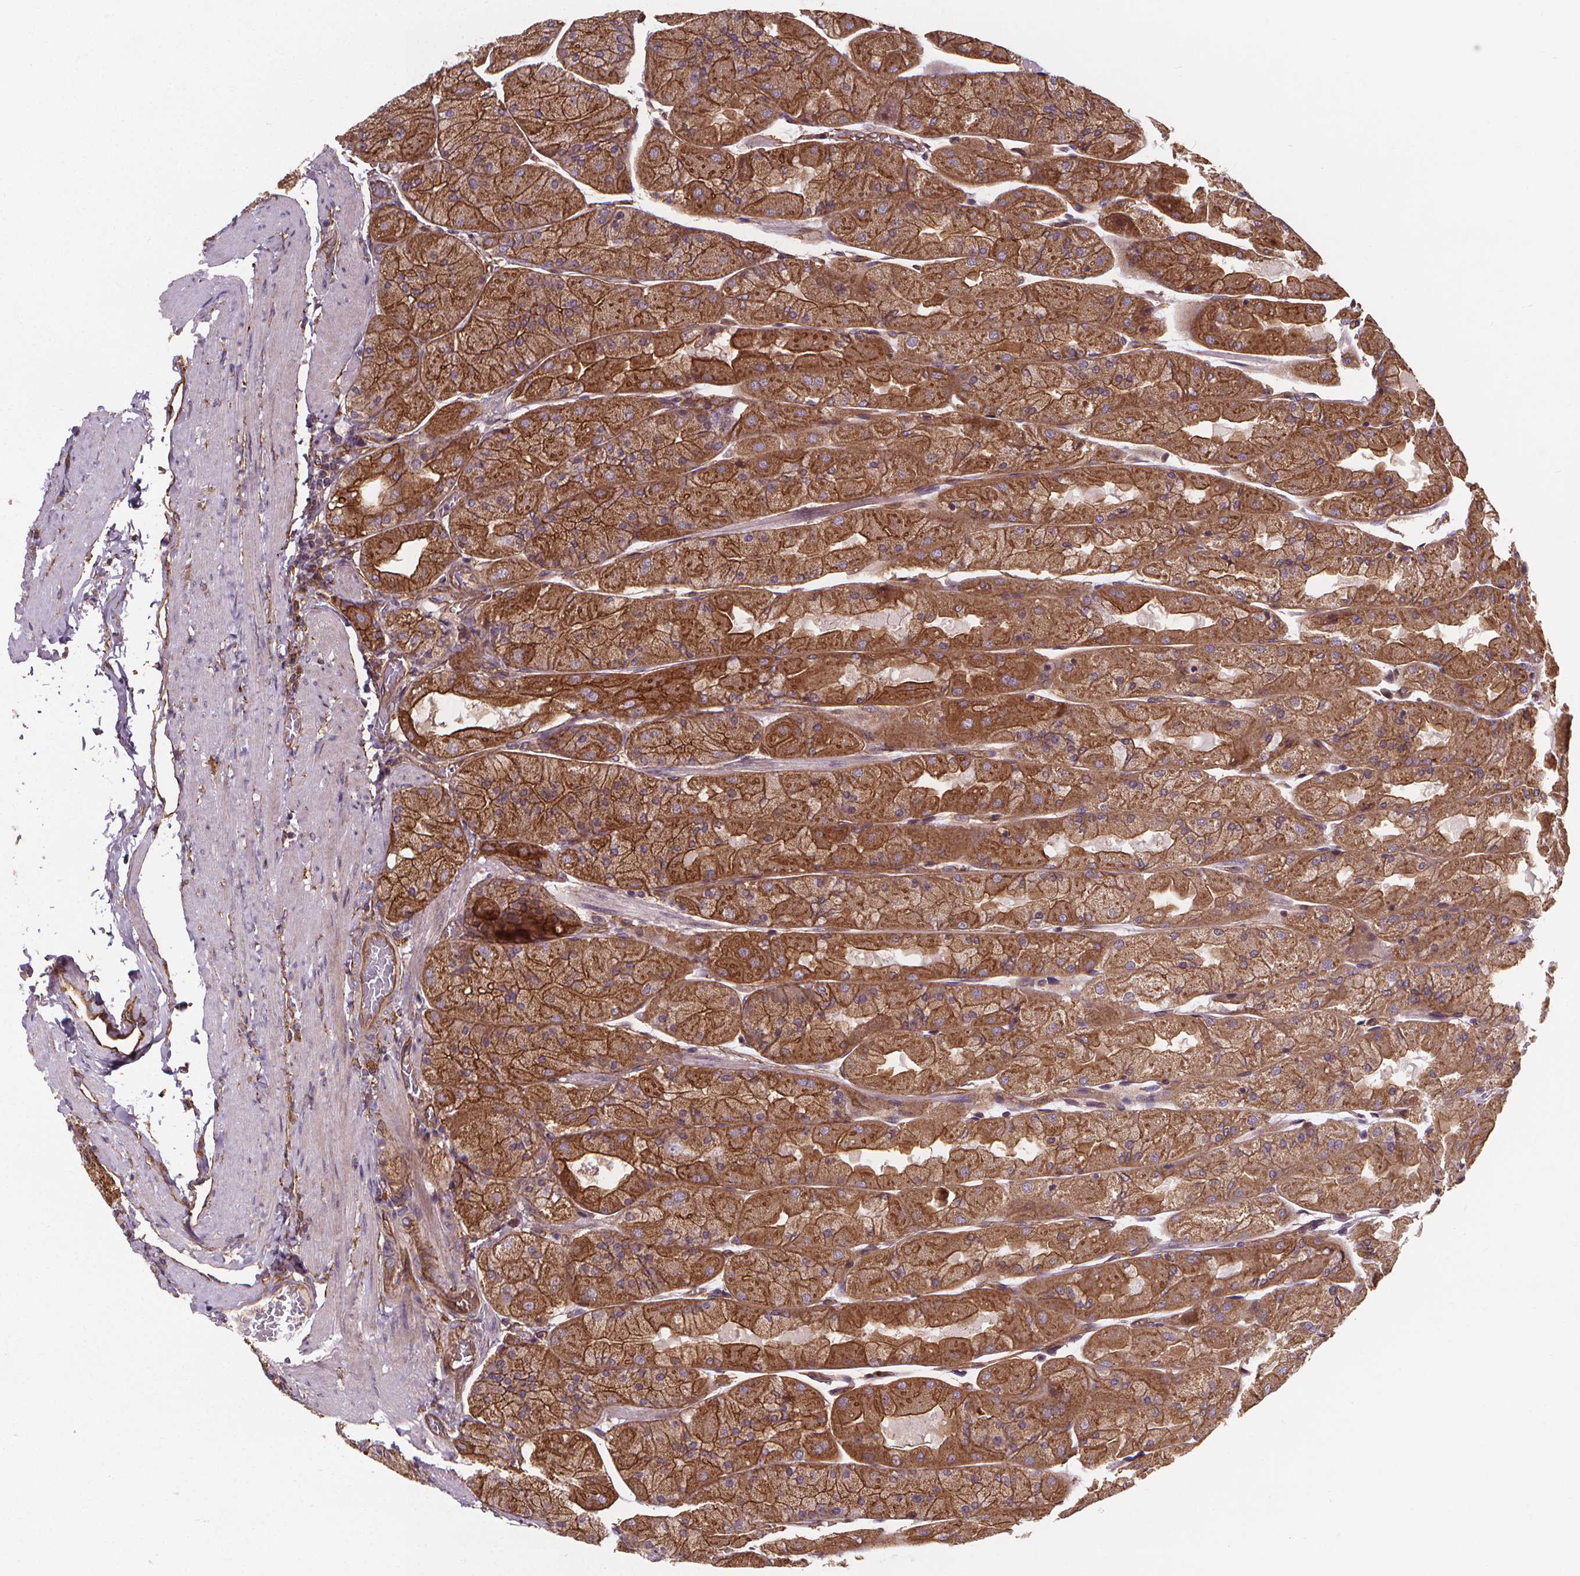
{"staining": {"intensity": "strong", "quantity": ">75%", "location": "cytoplasmic/membranous"}, "tissue": "stomach", "cell_type": "Glandular cells", "image_type": "normal", "snomed": [{"axis": "morphology", "description": "Normal tissue, NOS"}, {"axis": "topography", "description": "Stomach"}], "caption": "Immunohistochemistry staining of benign stomach, which reveals high levels of strong cytoplasmic/membranous expression in approximately >75% of glandular cells indicating strong cytoplasmic/membranous protein staining. The staining was performed using DAB (brown) for protein detection and nuclei were counterstained in hematoxylin (blue).", "gene": "CLINT1", "patient": {"sex": "female", "age": 61}}